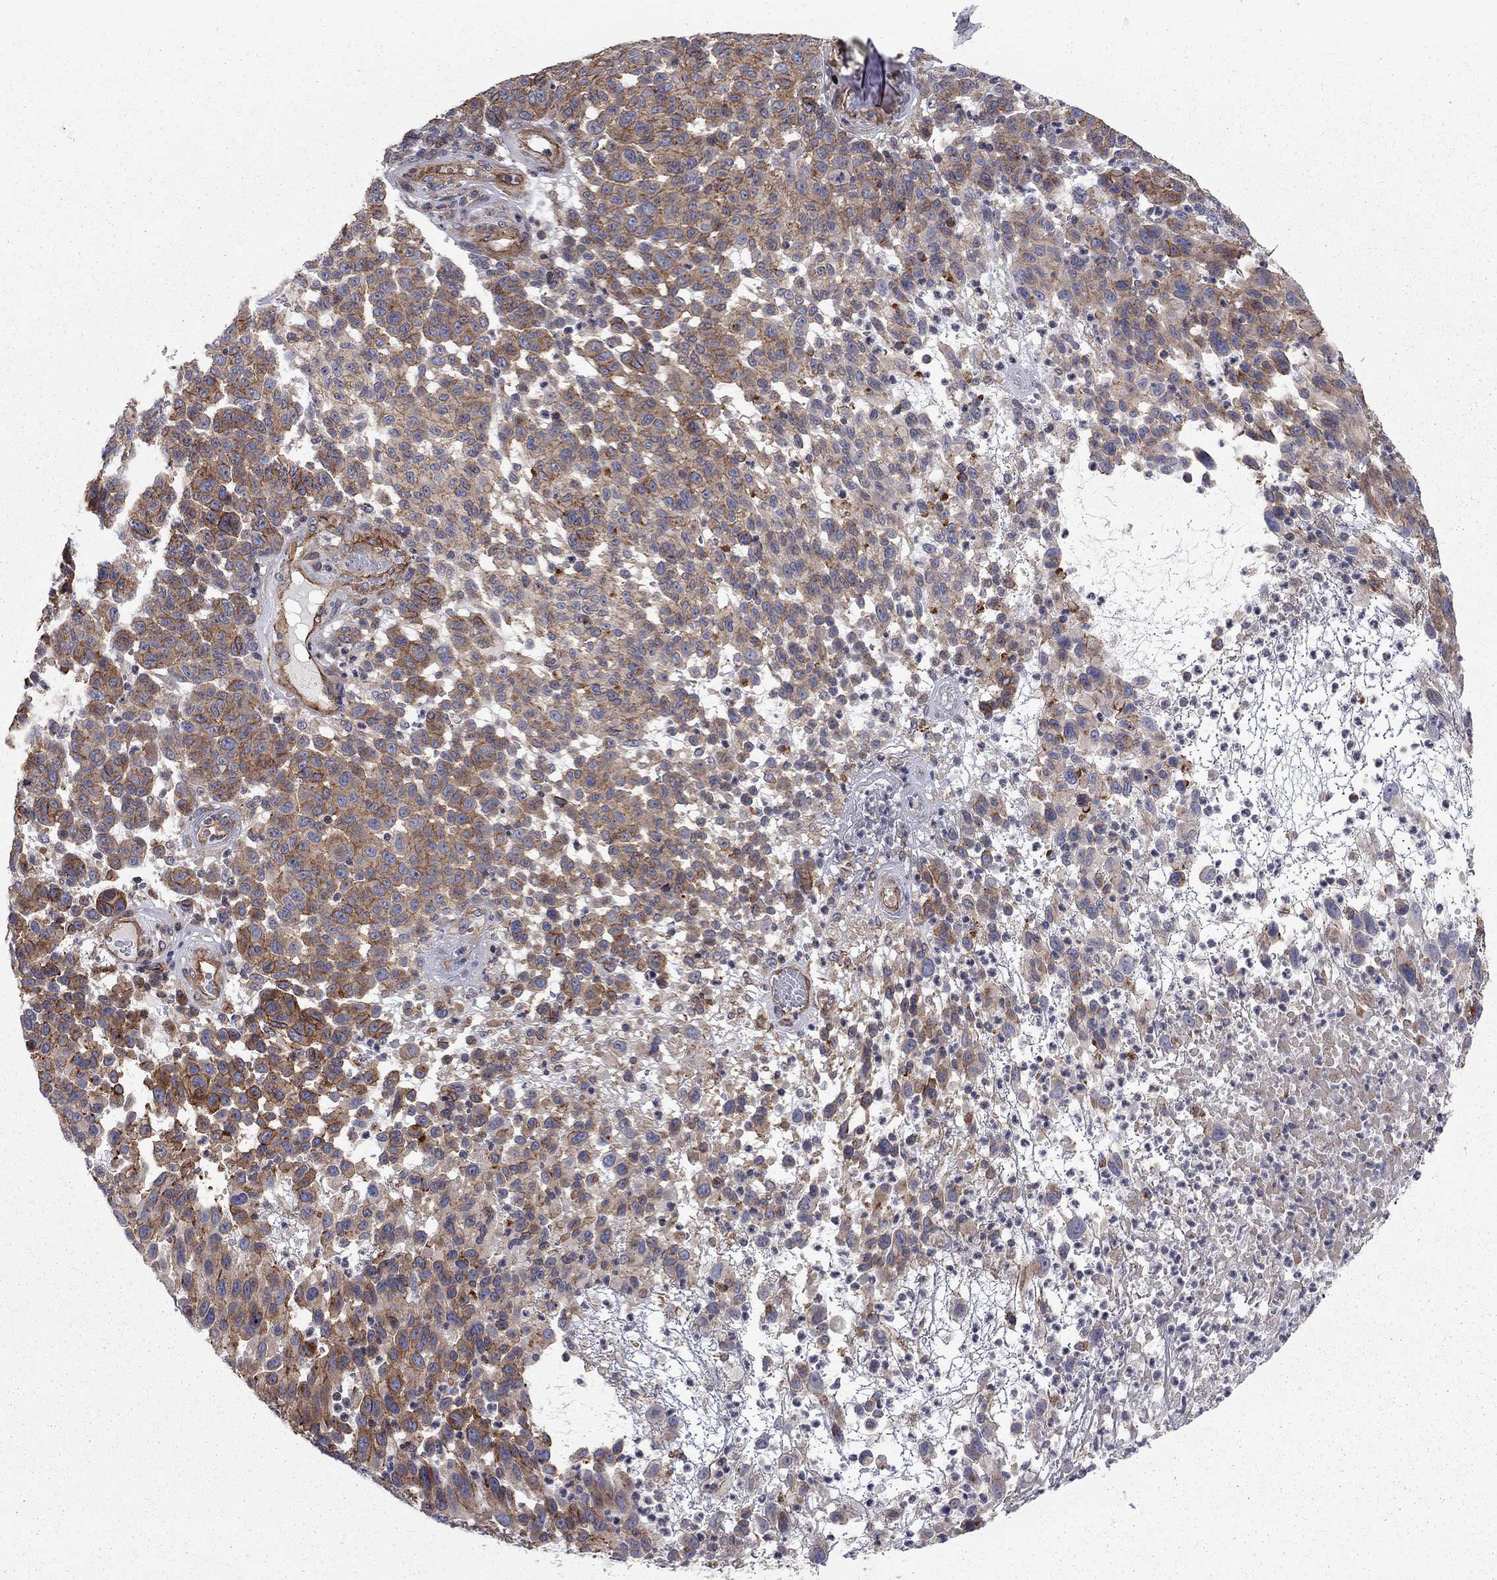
{"staining": {"intensity": "strong", "quantity": "25%-75%", "location": "cytoplasmic/membranous"}, "tissue": "melanoma", "cell_type": "Tumor cells", "image_type": "cancer", "snomed": [{"axis": "morphology", "description": "Malignant melanoma, NOS"}, {"axis": "topography", "description": "Skin"}], "caption": "Protein expression by immunohistochemistry (IHC) shows strong cytoplasmic/membranous positivity in about 25%-75% of tumor cells in malignant melanoma.", "gene": "RASEF", "patient": {"sex": "male", "age": 59}}